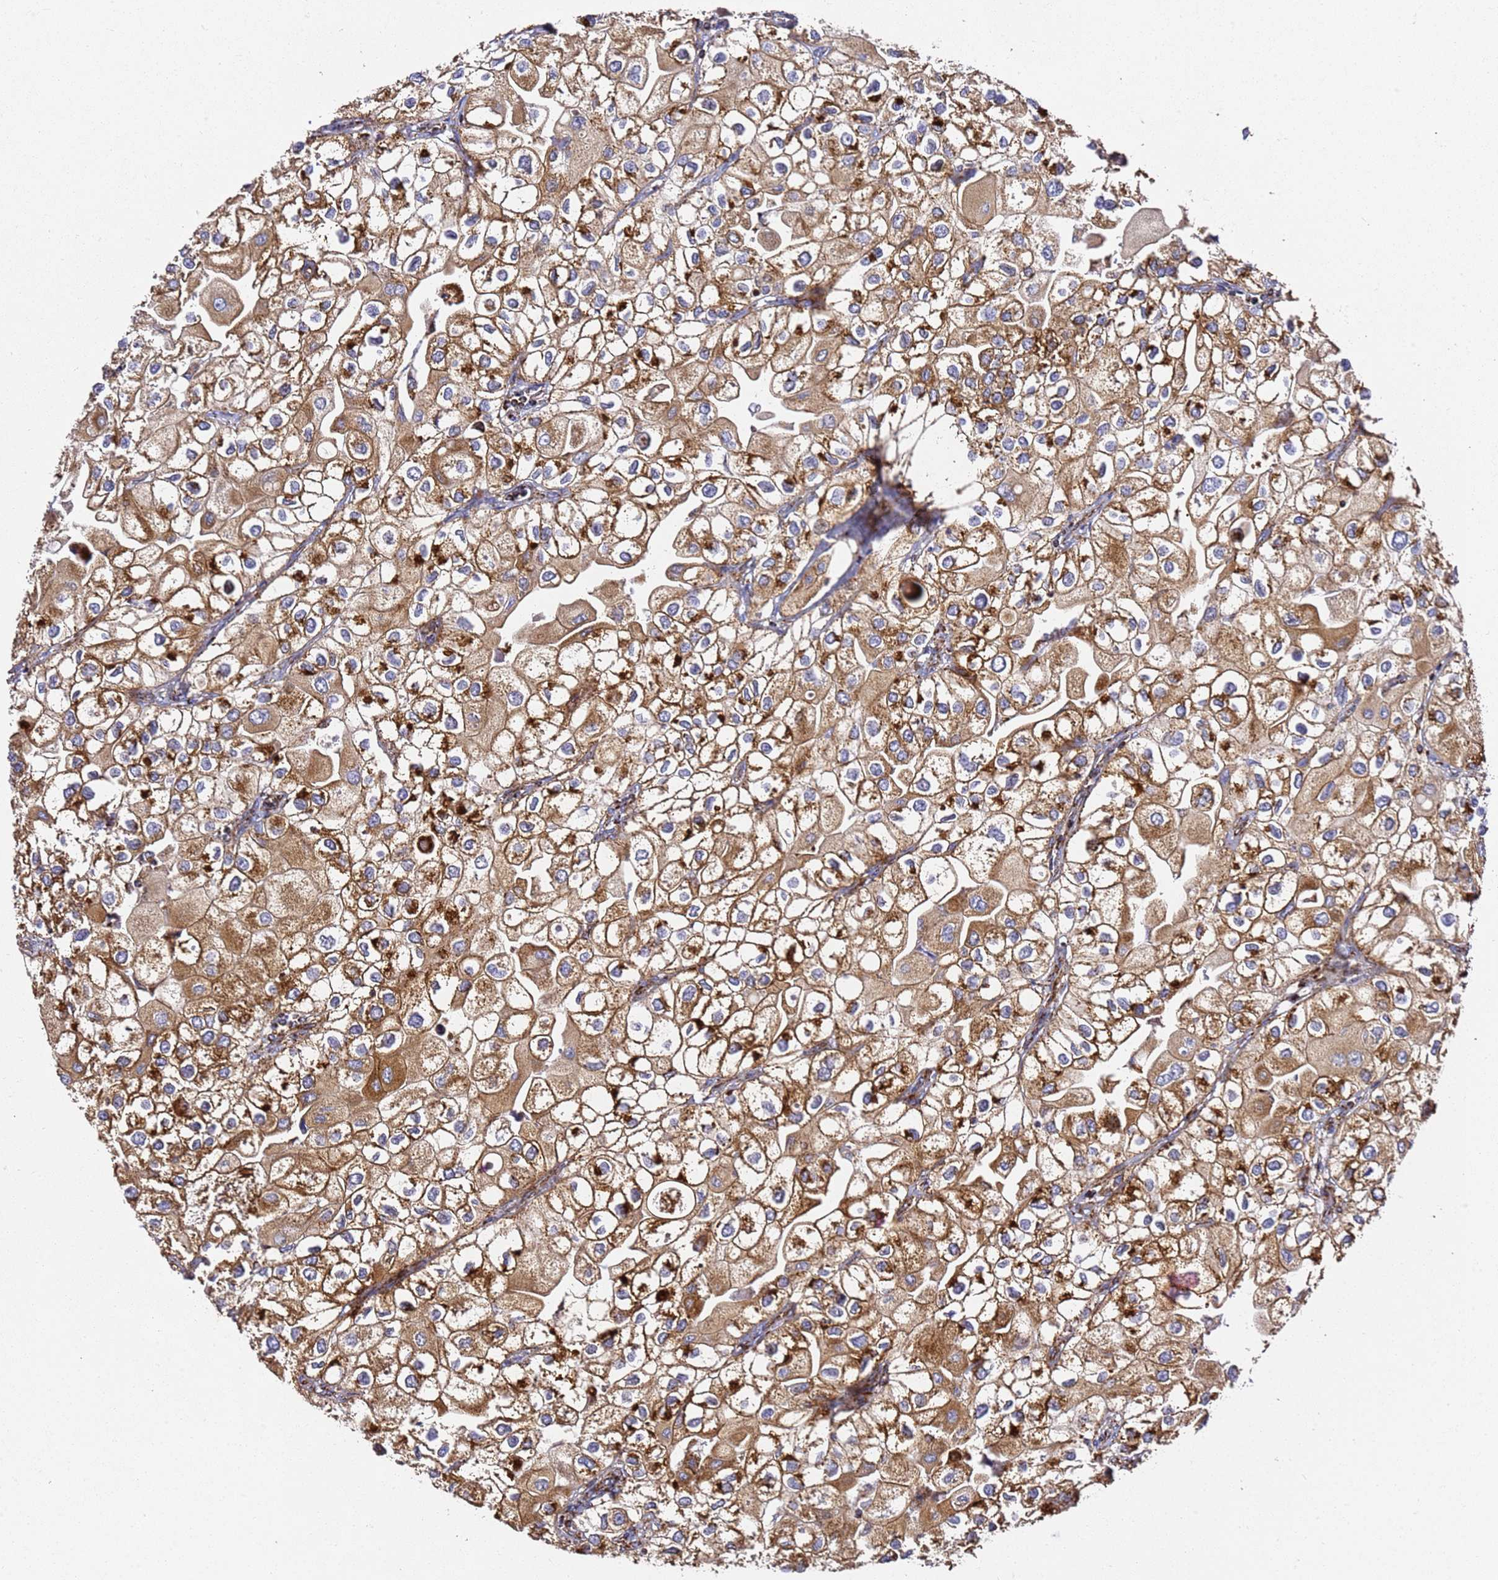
{"staining": {"intensity": "moderate", "quantity": ">75%", "location": "cytoplasmic/membranous"}, "tissue": "urothelial cancer", "cell_type": "Tumor cells", "image_type": "cancer", "snomed": [{"axis": "morphology", "description": "Urothelial carcinoma, High grade"}, {"axis": "topography", "description": "Urinary bladder"}], "caption": "This is an image of immunohistochemistry staining of urothelial cancer, which shows moderate expression in the cytoplasmic/membranous of tumor cells.", "gene": "NDUFA3", "patient": {"sex": "male", "age": 64}}